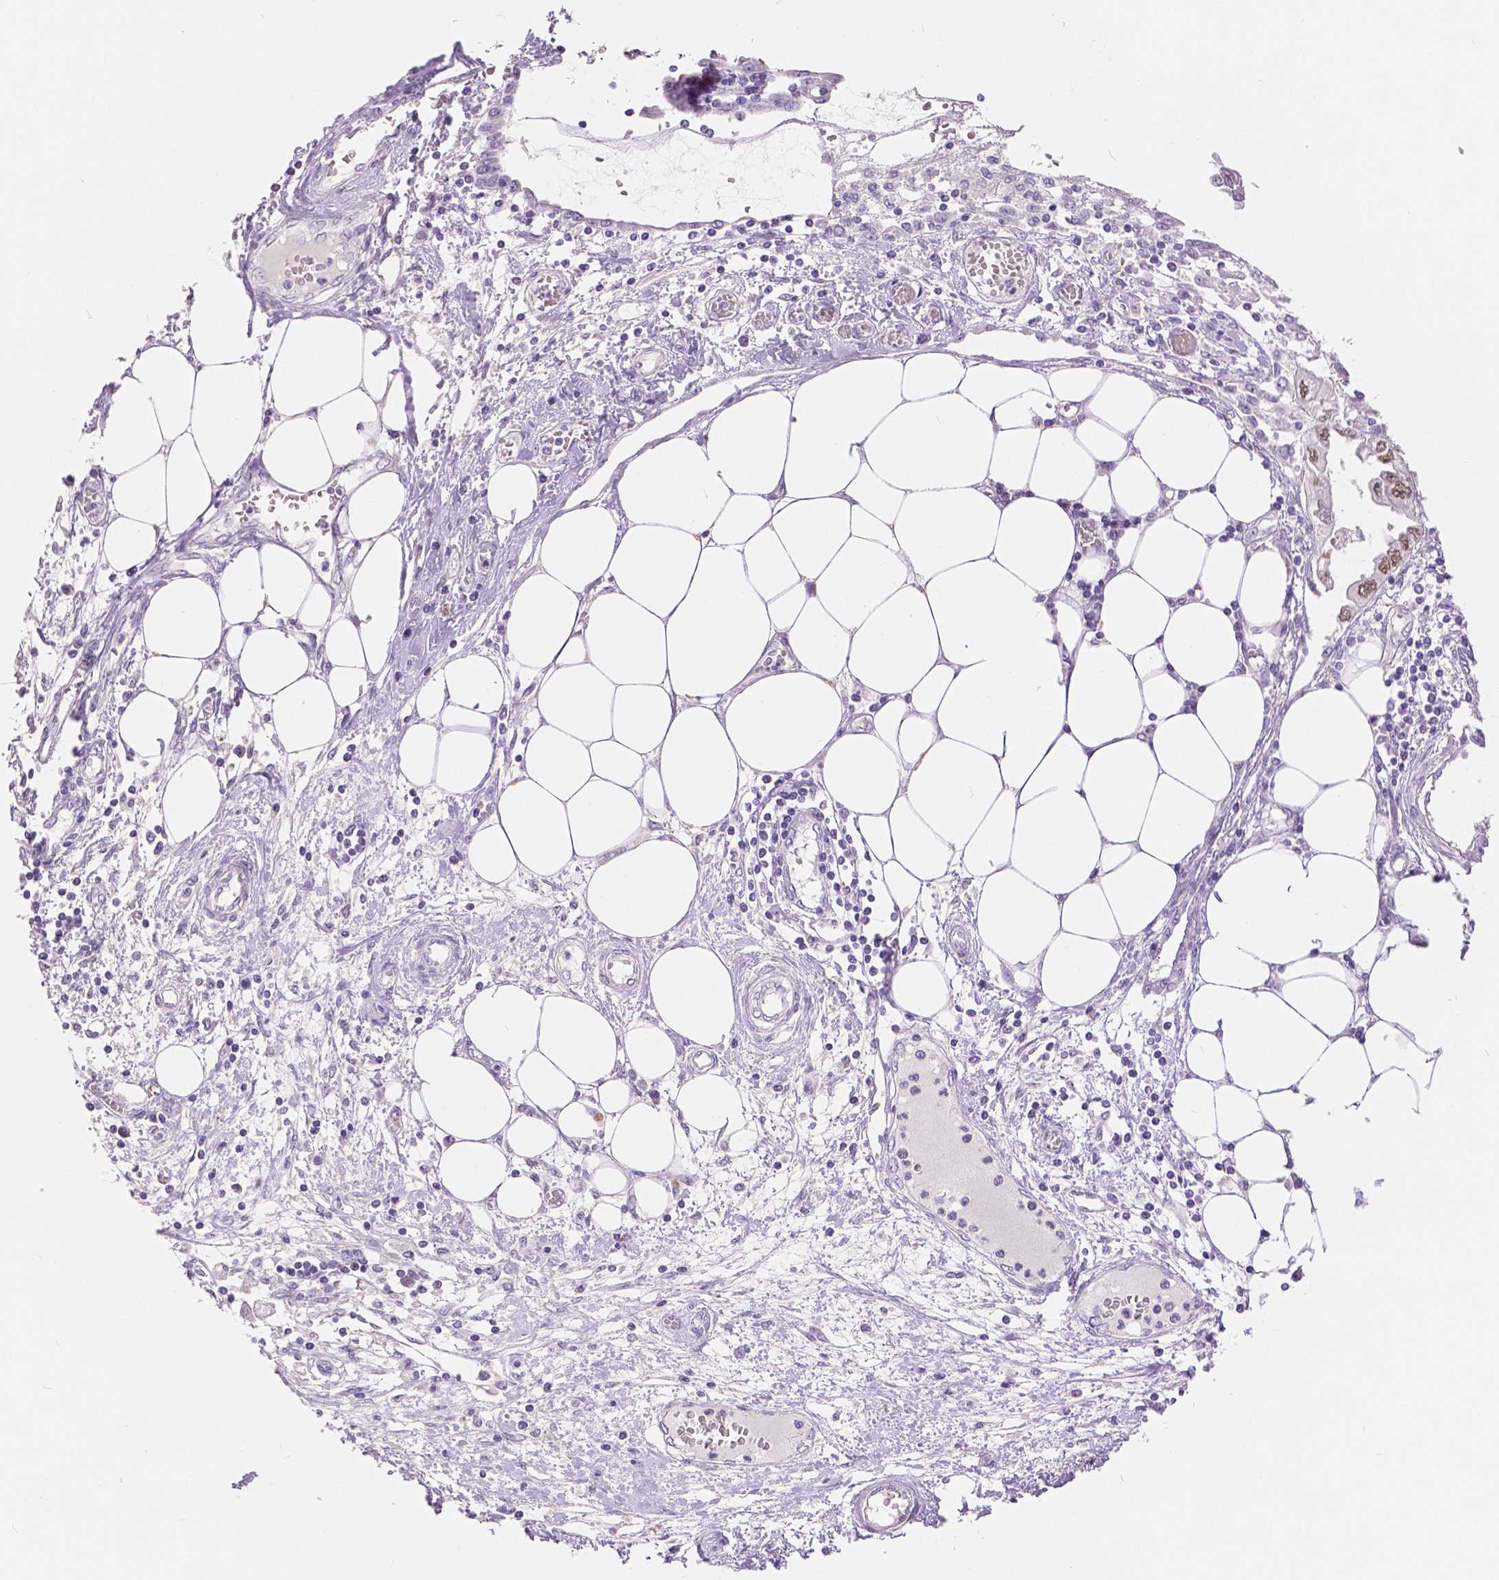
{"staining": {"intensity": "weak", "quantity": "25%-75%", "location": "nuclear"}, "tissue": "endometrial cancer", "cell_type": "Tumor cells", "image_type": "cancer", "snomed": [{"axis": "morphology", "description": "Adenocarcinoma, NOS"}, {"axis": "morphology", "description": "Adenocarcinoma, metastatic, NOS"}, {"axis": "topography", "description": "Adipose tissue"}, {"axis": "topography", "description": "Endometrium"}], "caption": "Approximately 25%-75% of tumor cells in endometrial cancer (adenocarcinoma) demonstrate weak nuclear protein expression as visualized by brown immunohistochemical staining.", "gene": "HNF1B", "patient": {"sex": "female", "age": 67}}